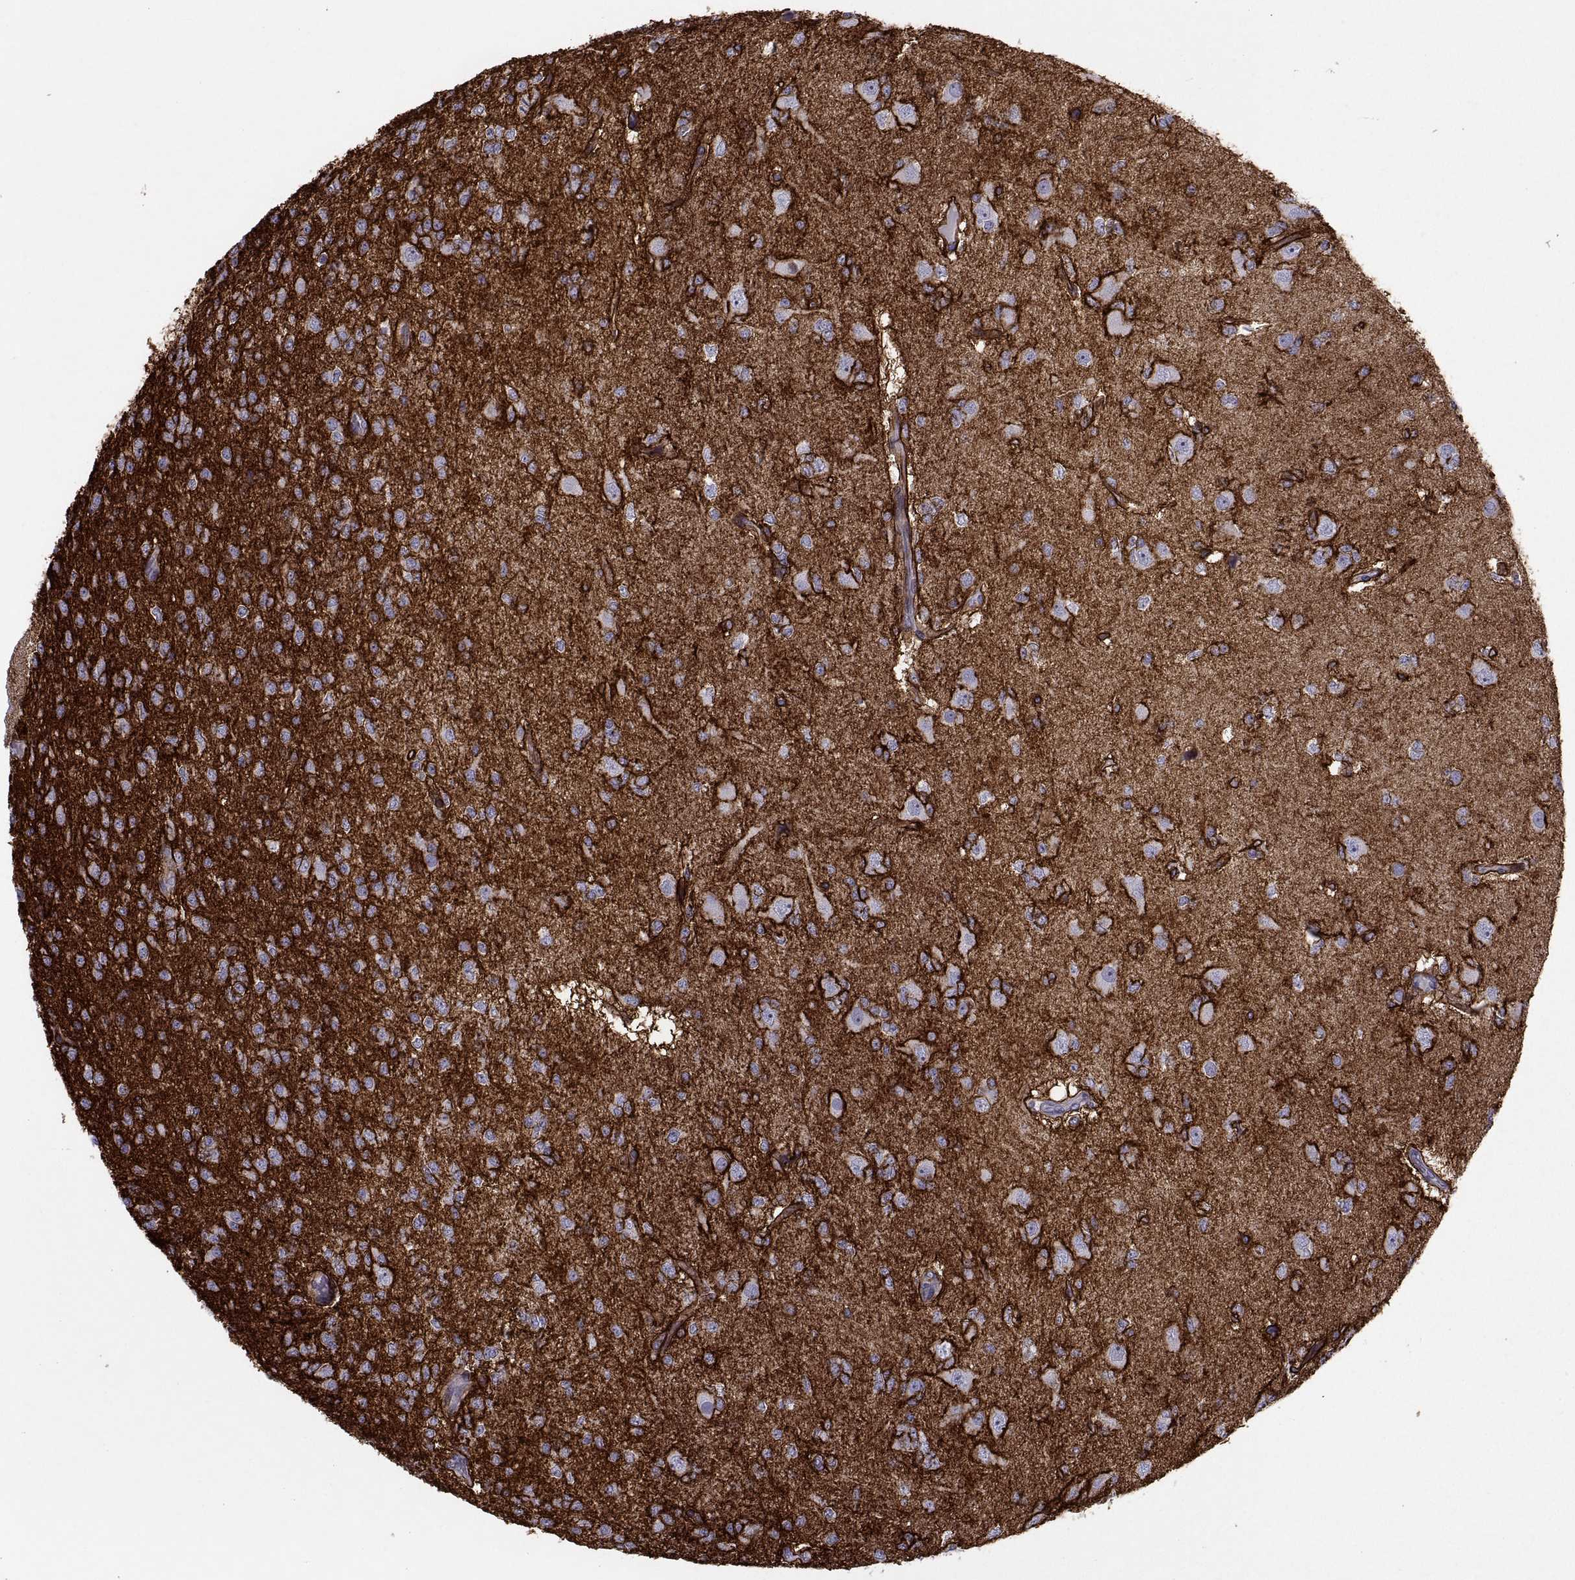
{"staining": {"intensity": "negative", "quantity": "none", "location": "none"}, "tissue": "glioma", "cell_type": "Tumor cells", "image_type": "cancer", "snomed": [{"axis": "morphology", "description": "Glioma, malignant, Low grade"}, {"axis": "topography", "description": "Brain"}], "caption": "Tumor cells show no significant positivity in glioma.", "gene": "TMEM158", "patient": {"sex": "male", "age": 27}}